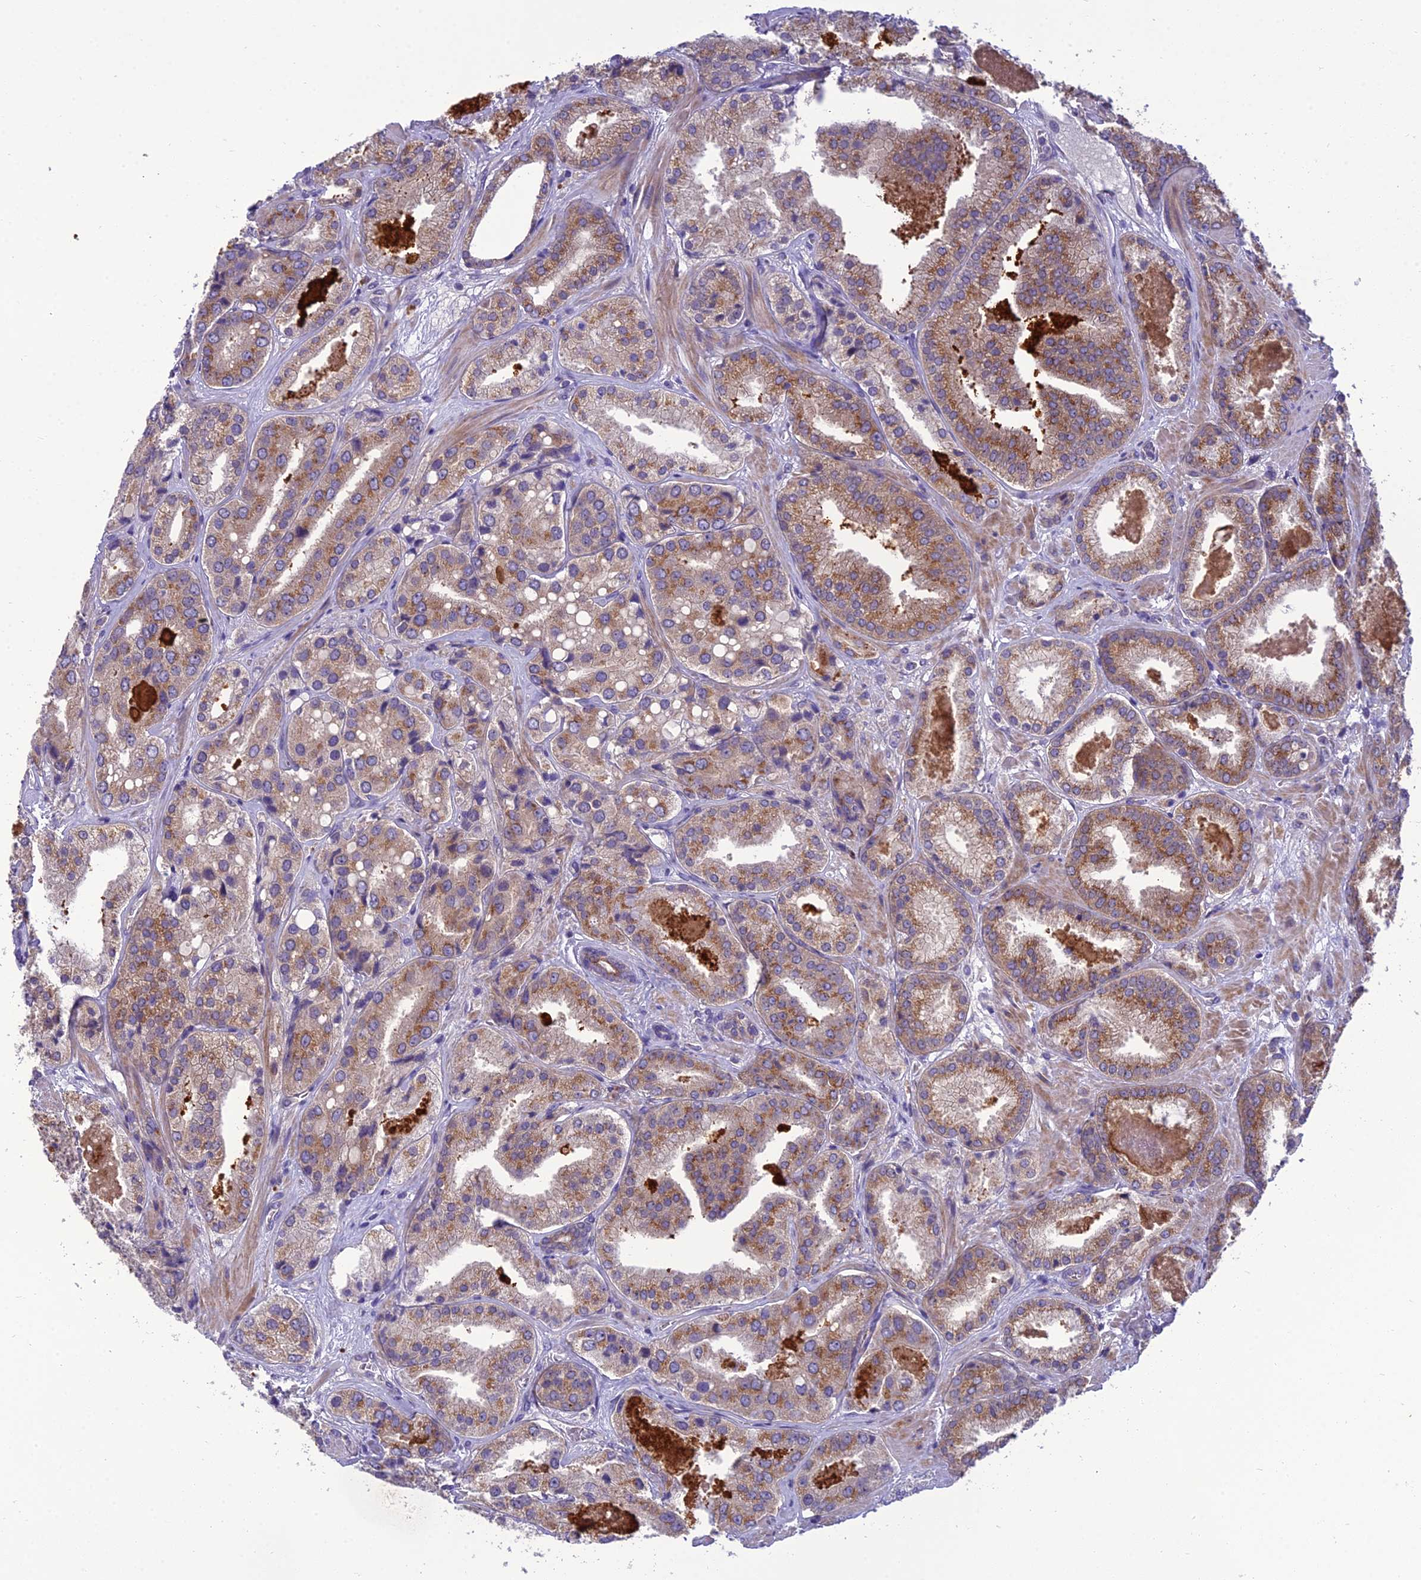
{"staining": {"intensity": "moderate", "quantity": ">75%", "location": "cytoplasmic/membranous"}, "tissue": "prostate cancer", "cell_type": "Tumor cells", "image_type": "cancer", "snomed": [{"axis": "morphology", "description": "Adenocarcinoma, High grade"}, {"axis": "topography", "description": "Prostate"}], "caption": "A medium amount of moderate cytoplasmic/membranous staining is present in about >75% of tumor cells in prostate cancer (high-grade adenocarcinoma) tissue.", "gene": "GOLPH3", "patient": {"sex": "male", "age": 63}}